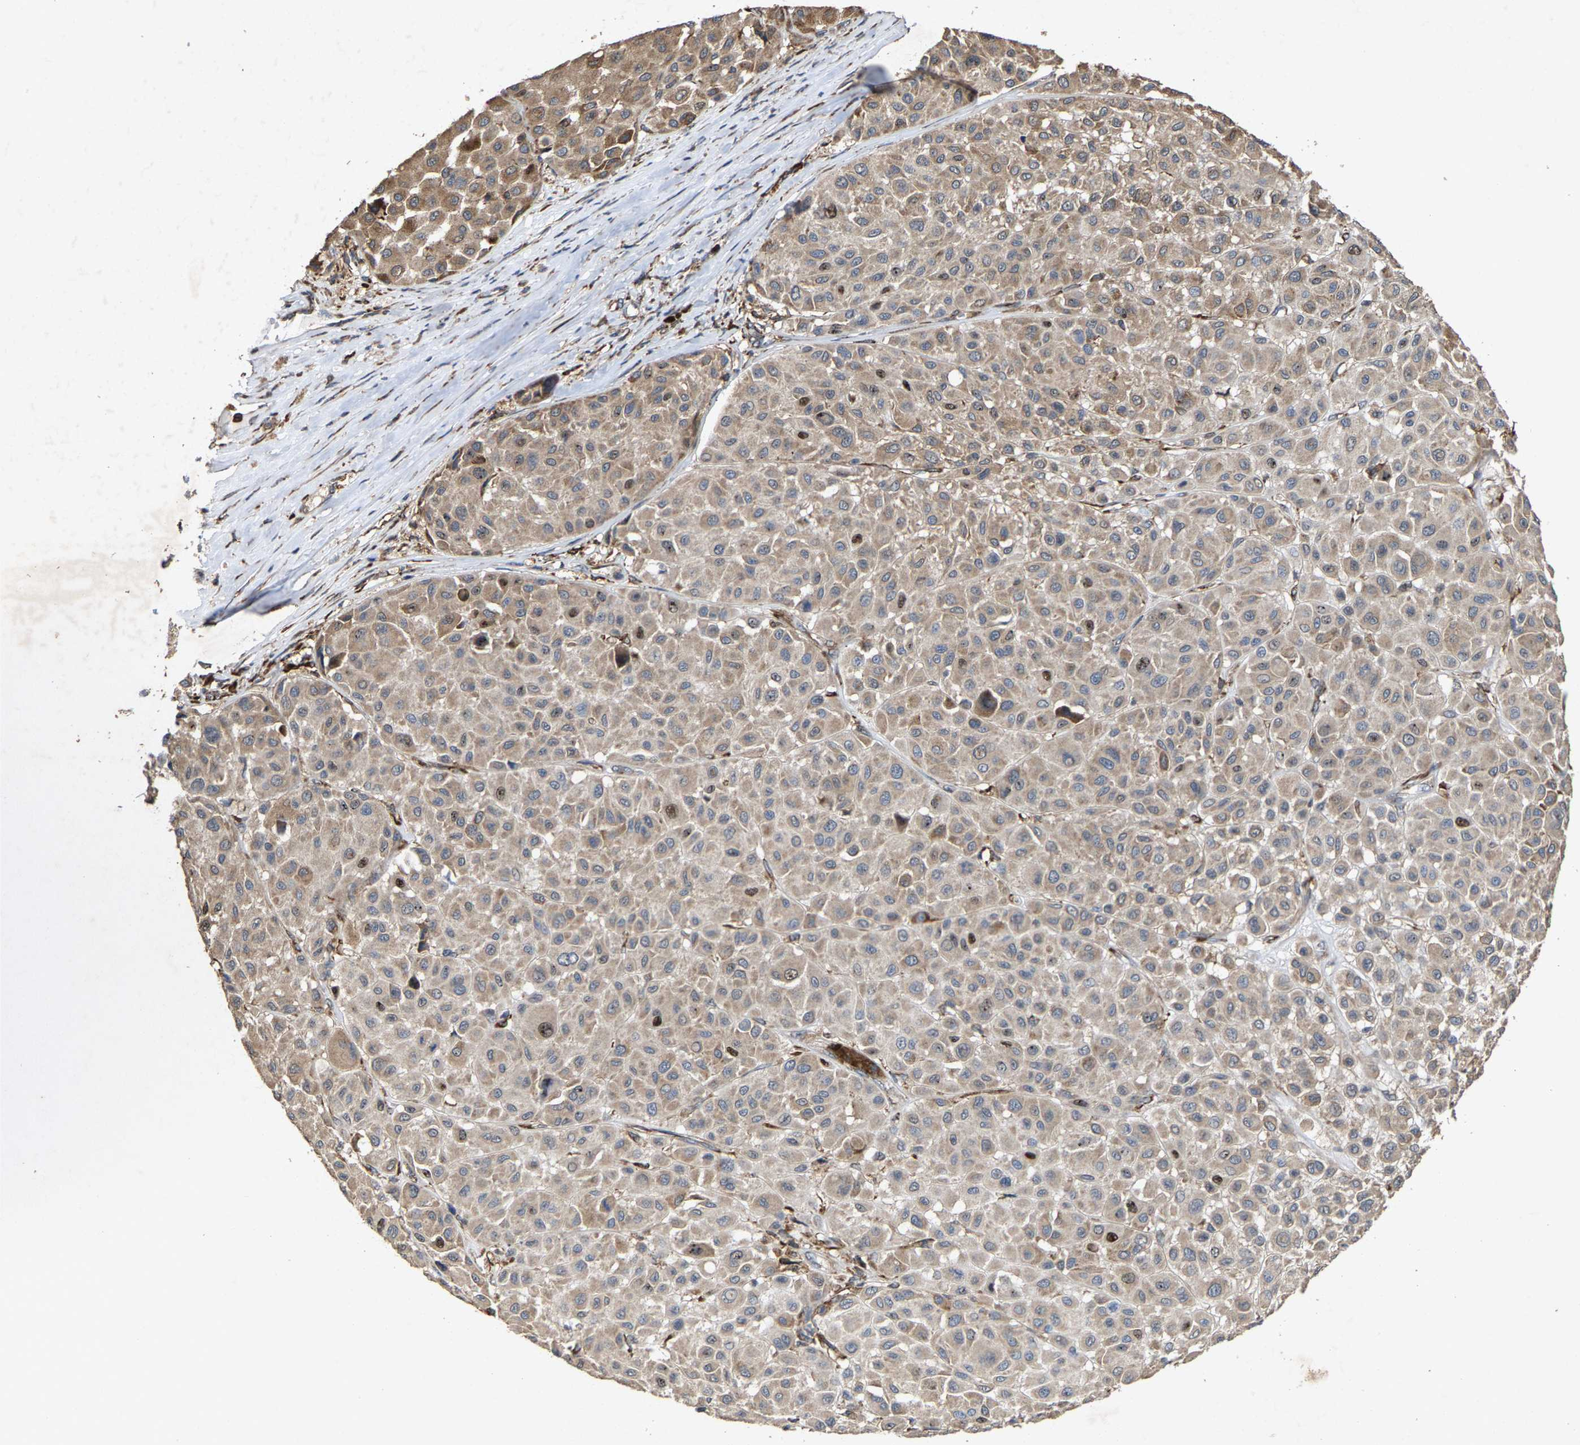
{"staining": {"intensity": "weak", "quantity": ">75%", "location": "cytoplasmic/membranous"}, "tissue": "melanoma", "cell_type": "Tumor cells", "image_type": "cancer", "snomed": [{"axis": "morphology", "description": "Malignant melanoma, Metastatic site"}, {"axis": "topography", "description": "Soft tissue"}], "caption": "The photomicrograph reveals a brown stain indicating the presence of a protein in the cytoplasmic/membranous of tumor cells in melanoma. (Brightfield microscopy of DAB IHC at high magnification).", "gene": "FGD3", "patient": {"sex": "male", "age": 41}}